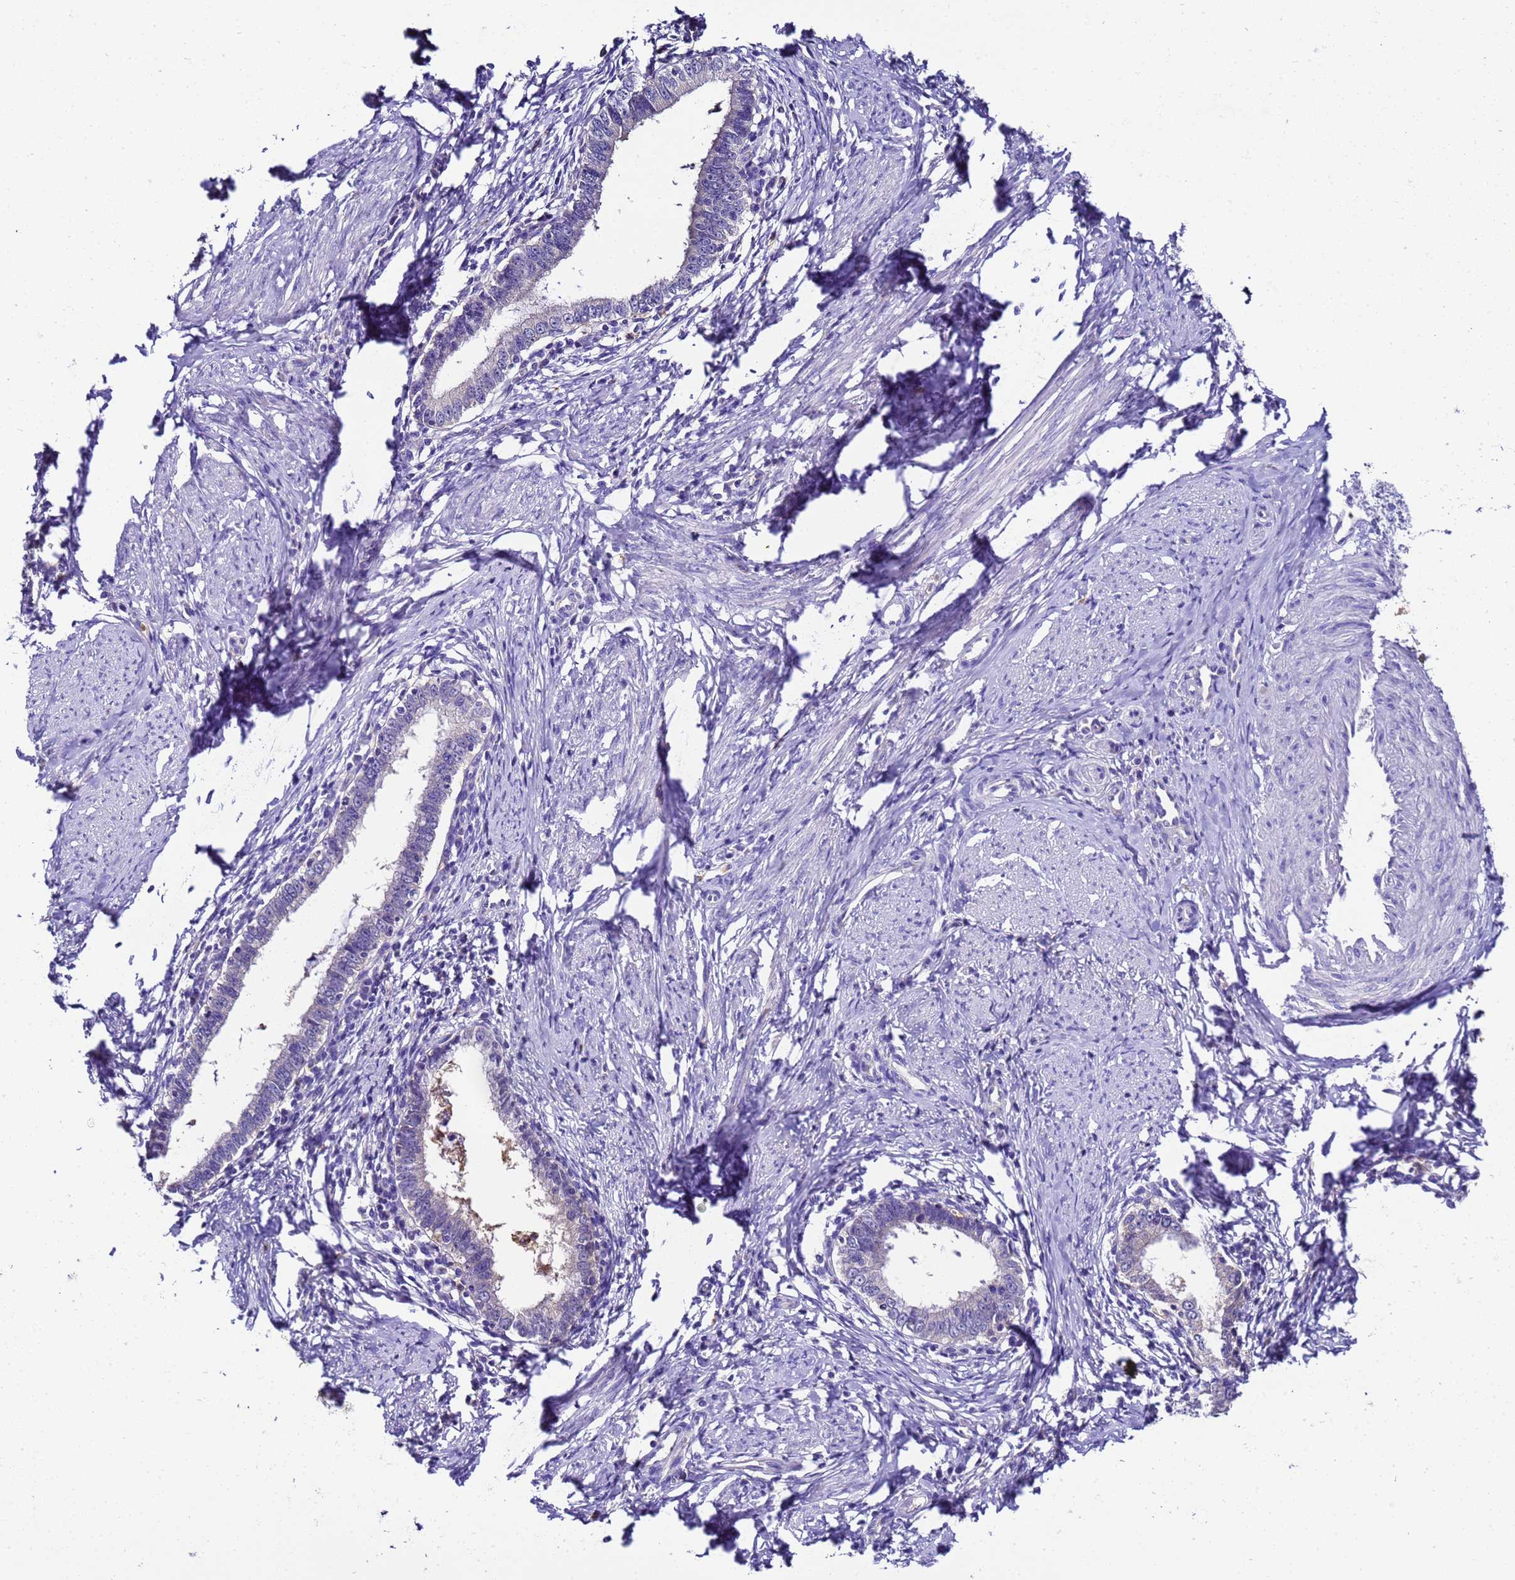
{"staining": {"intensity": "negative", "quantity": "none", "location": "none"}, "tissue": "cervical cancer", "cell_type": "Tumor cells", "image_type": "cancer", "snomed": [{"axis": "morphology", "description": "Adenocarcinoma, NOS"}, {"axis": "topography", "description": "Cervix"}], "caption": "This is a photomicrograph of IHC staining of cervical cancer, which shows no positivity in tumor cells.", "gene": "UGT2A1", "patient": {"sex": "female", "age": 36}}